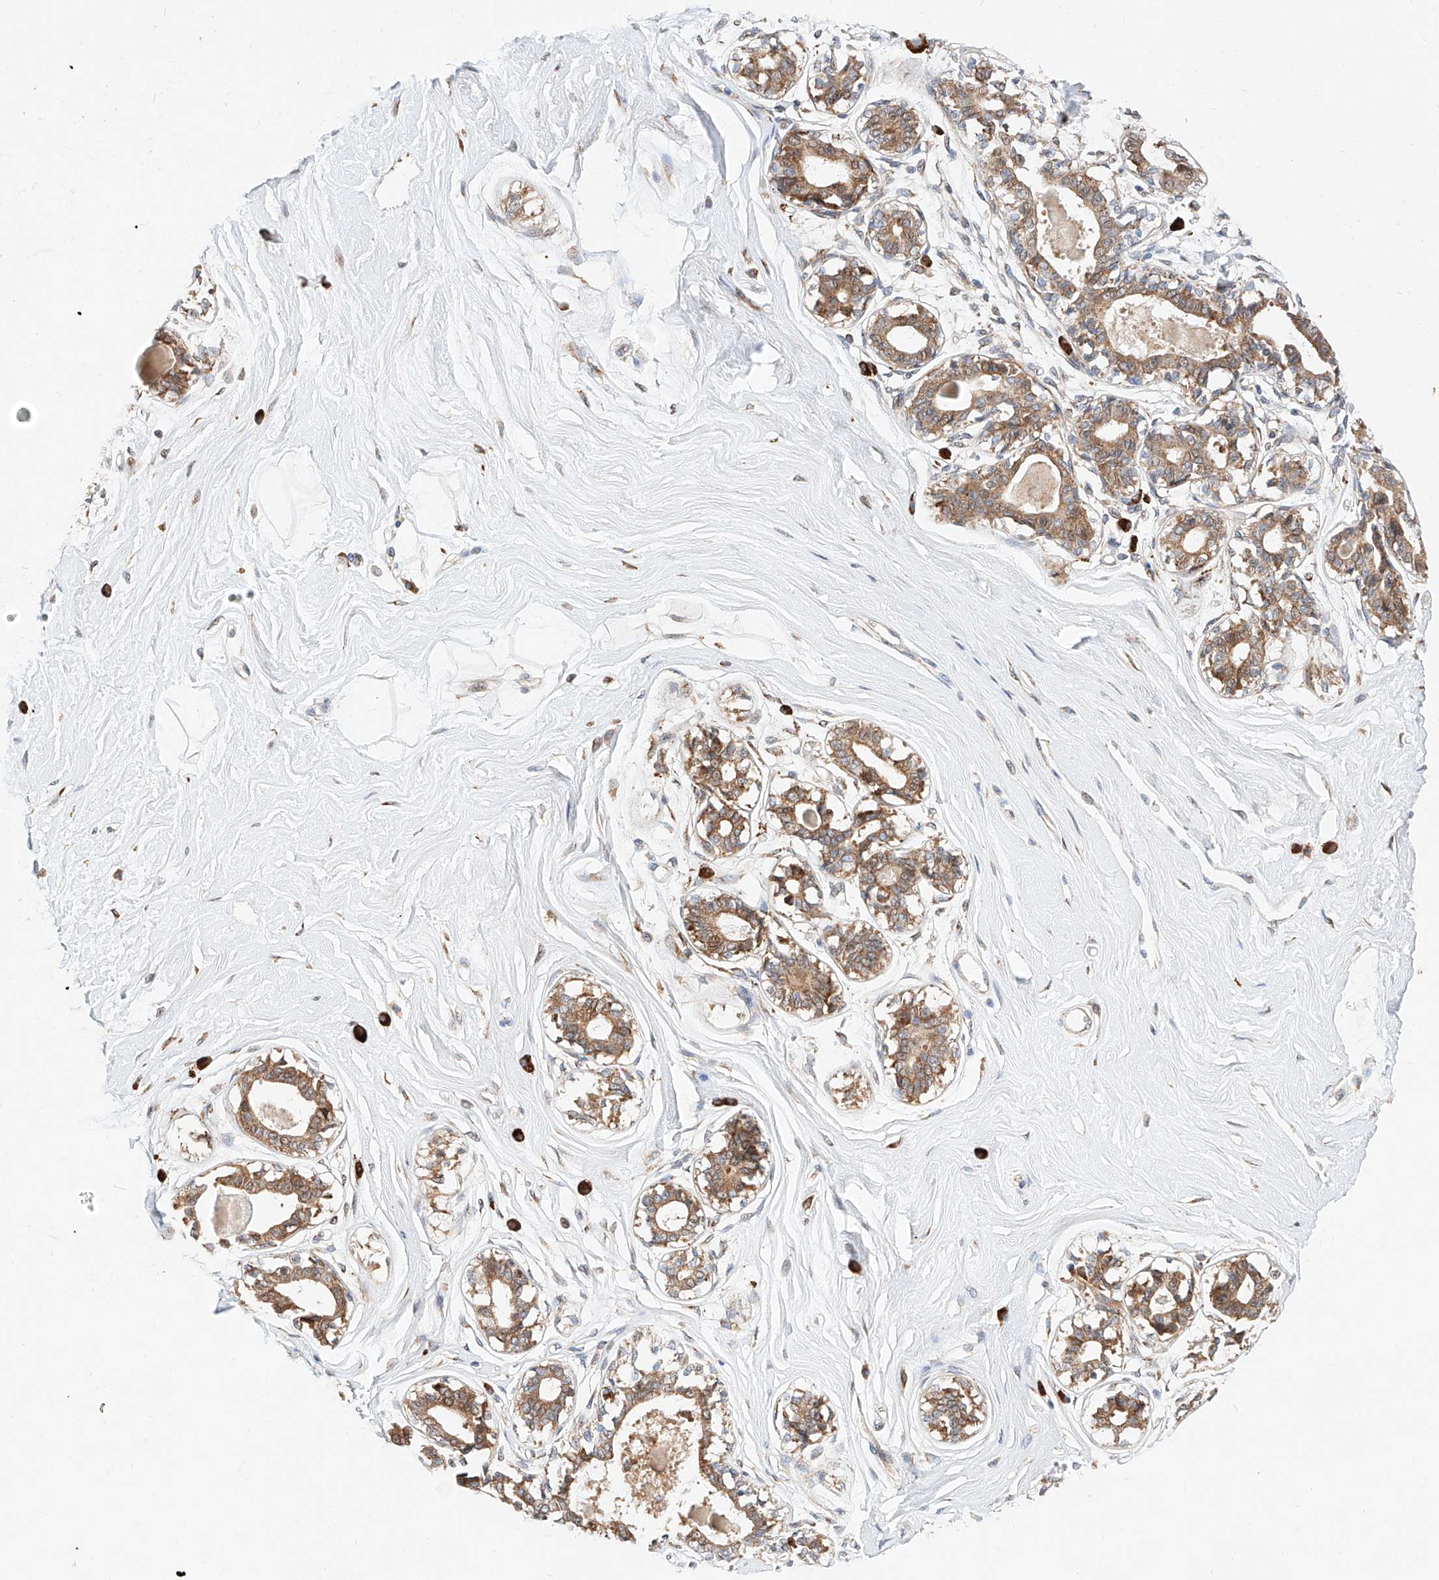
{"staining": {"intensity": "negative", "quantity": "none", "location": "none"}, "tissue": "breast", "cell_type": "Adipocytes", "image_type": "normal", "snomed": [{"axis": "morphology", "description": "Normal tissue, NOS"}, {"axis": "topography", "description": "Breast"}], "caption": "Immunohistochemistry (IHC) micrograph of benign breast: breast stained with DAB exhibits no significant protein staining in adipocytes. (DAB IHC, high magnification).", "gene": "ATP9B", "patient": {"sex": "female", "age": 45}}